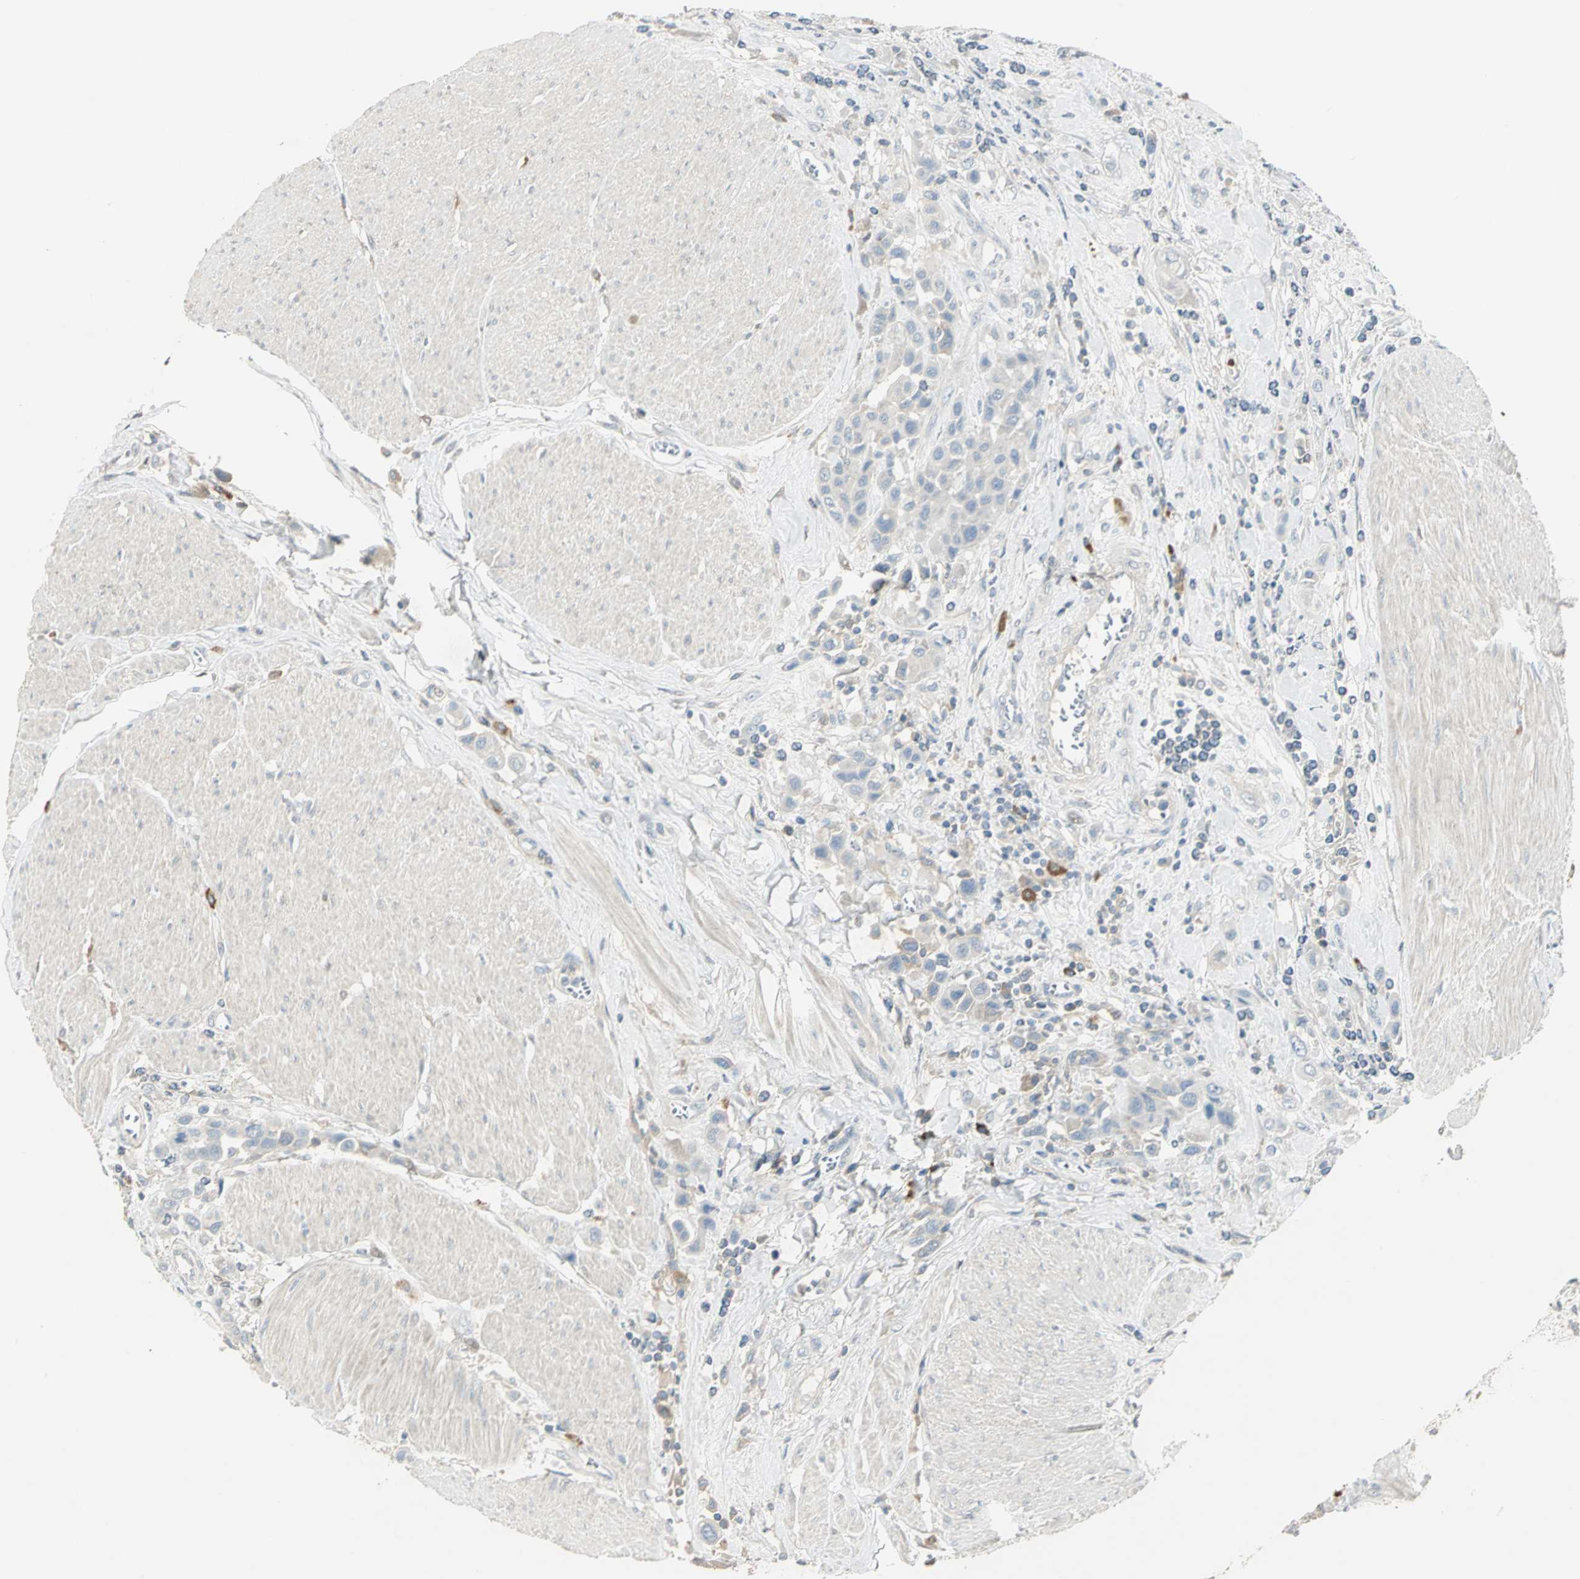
{"staining": {"intensity": "negative", "quantity": "none", "location": "none"}, "tissue": "urothelial cancer", "cell_type": "Tumor cells", "image_type": "cancer", "snomed": [{"axis": "morphology", "description": "Urothelial carcinoma, High grade"}, {"axis": "topography", "description": "Urinary bladder"}], "caption": "The immunohistochemistry micrograph has no significant staining in tumor cells of high-grade urothelial carcinoma tissue.", "gene": "PROC", "patient": {"sex": "male", "age": 50}}